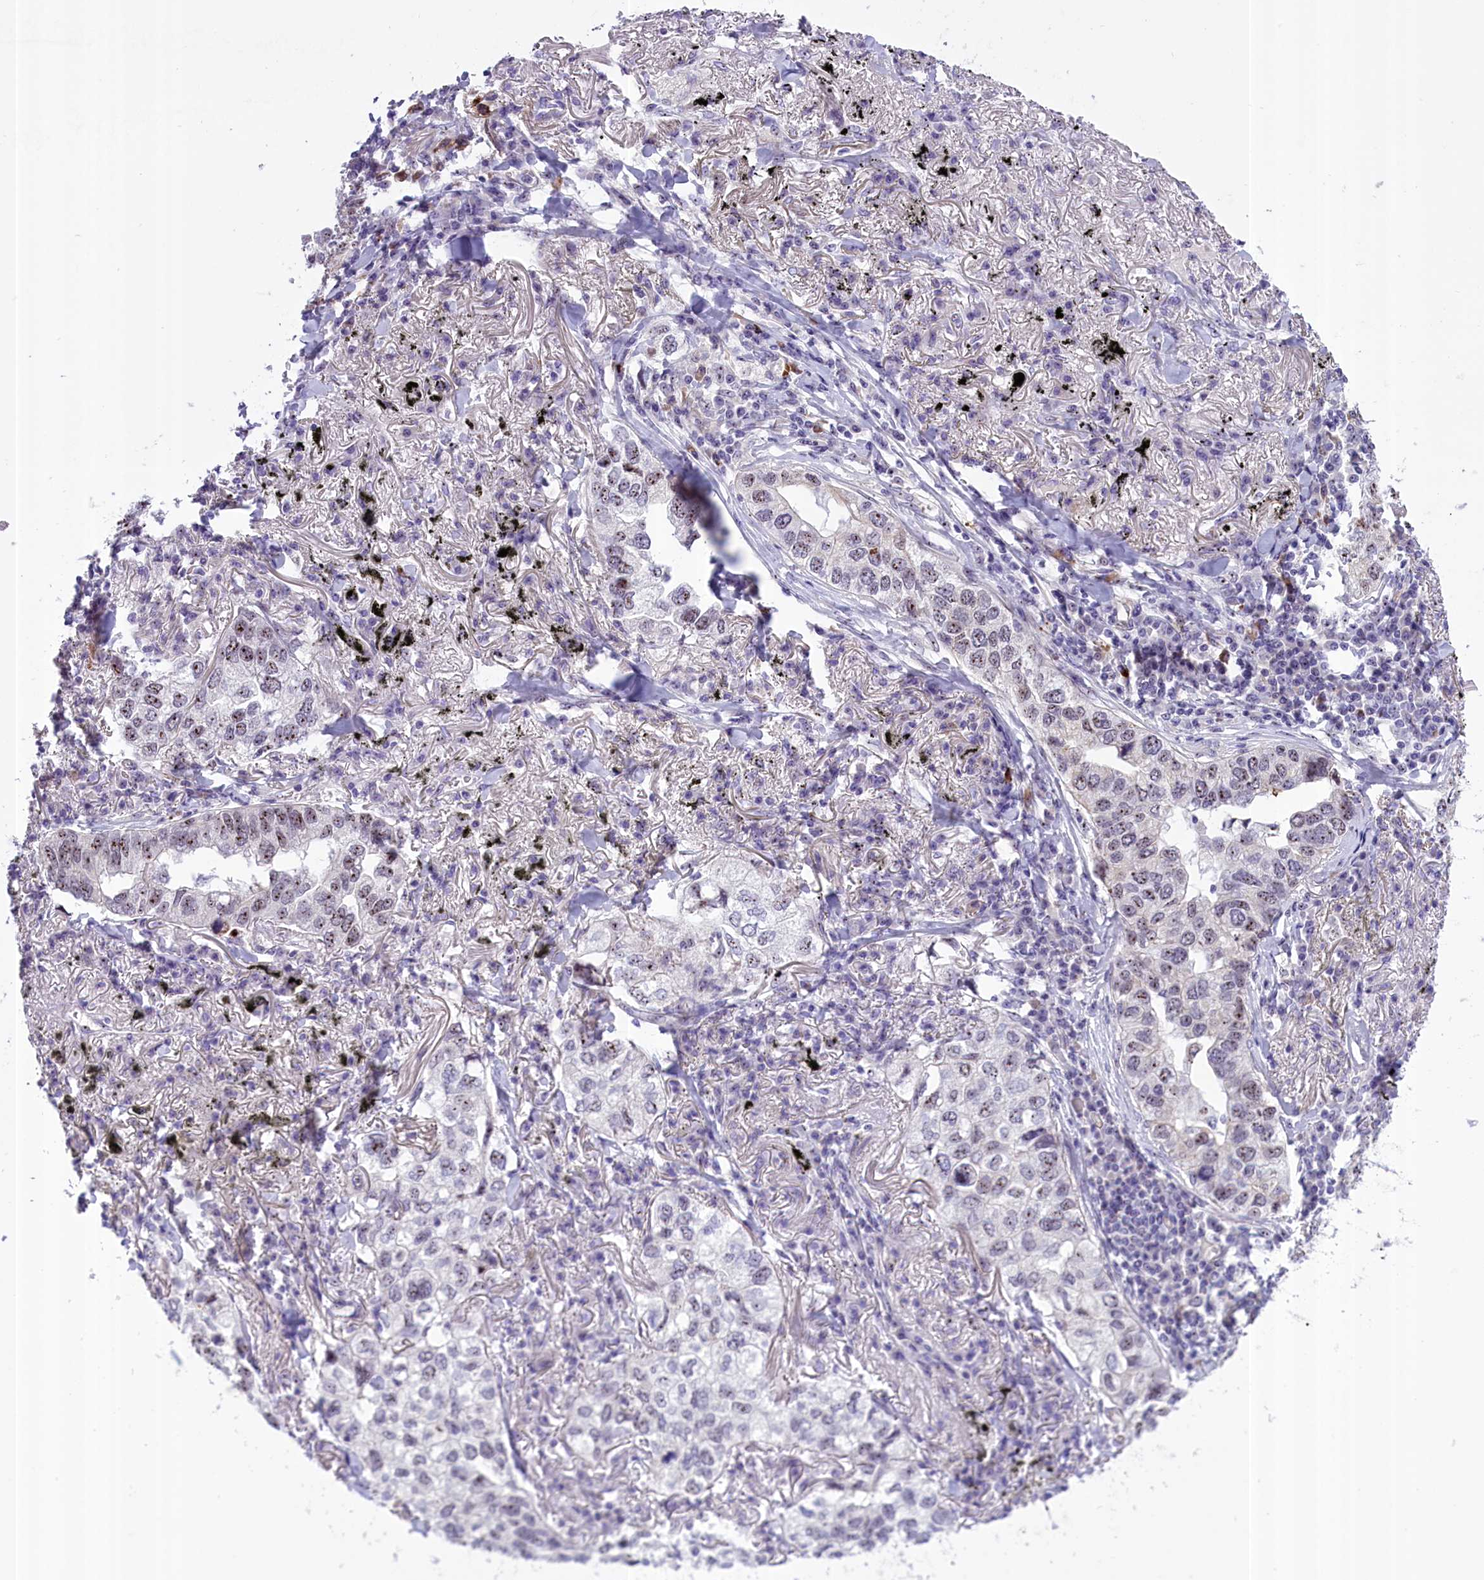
{"staining": {"intensity": "moderate", "quantity": "25%-75%", "location": "nuclear"}, "tissue": "lung cancer", "cell_type": "Tumor cells", "image_type": "cancer", "snomed": [{"axis": "morphology", "description": "Adenocarcinoma, NOS"}, {"axis": "topography", "description": "Lung"}], "caption": "Moderate nuclear expression is identified in approximately 25%-75% of tumor cells in lung cancer (adenocarcinoma).", "gene": "TBL3", "patient": {"sex": "male", "age": 65}}